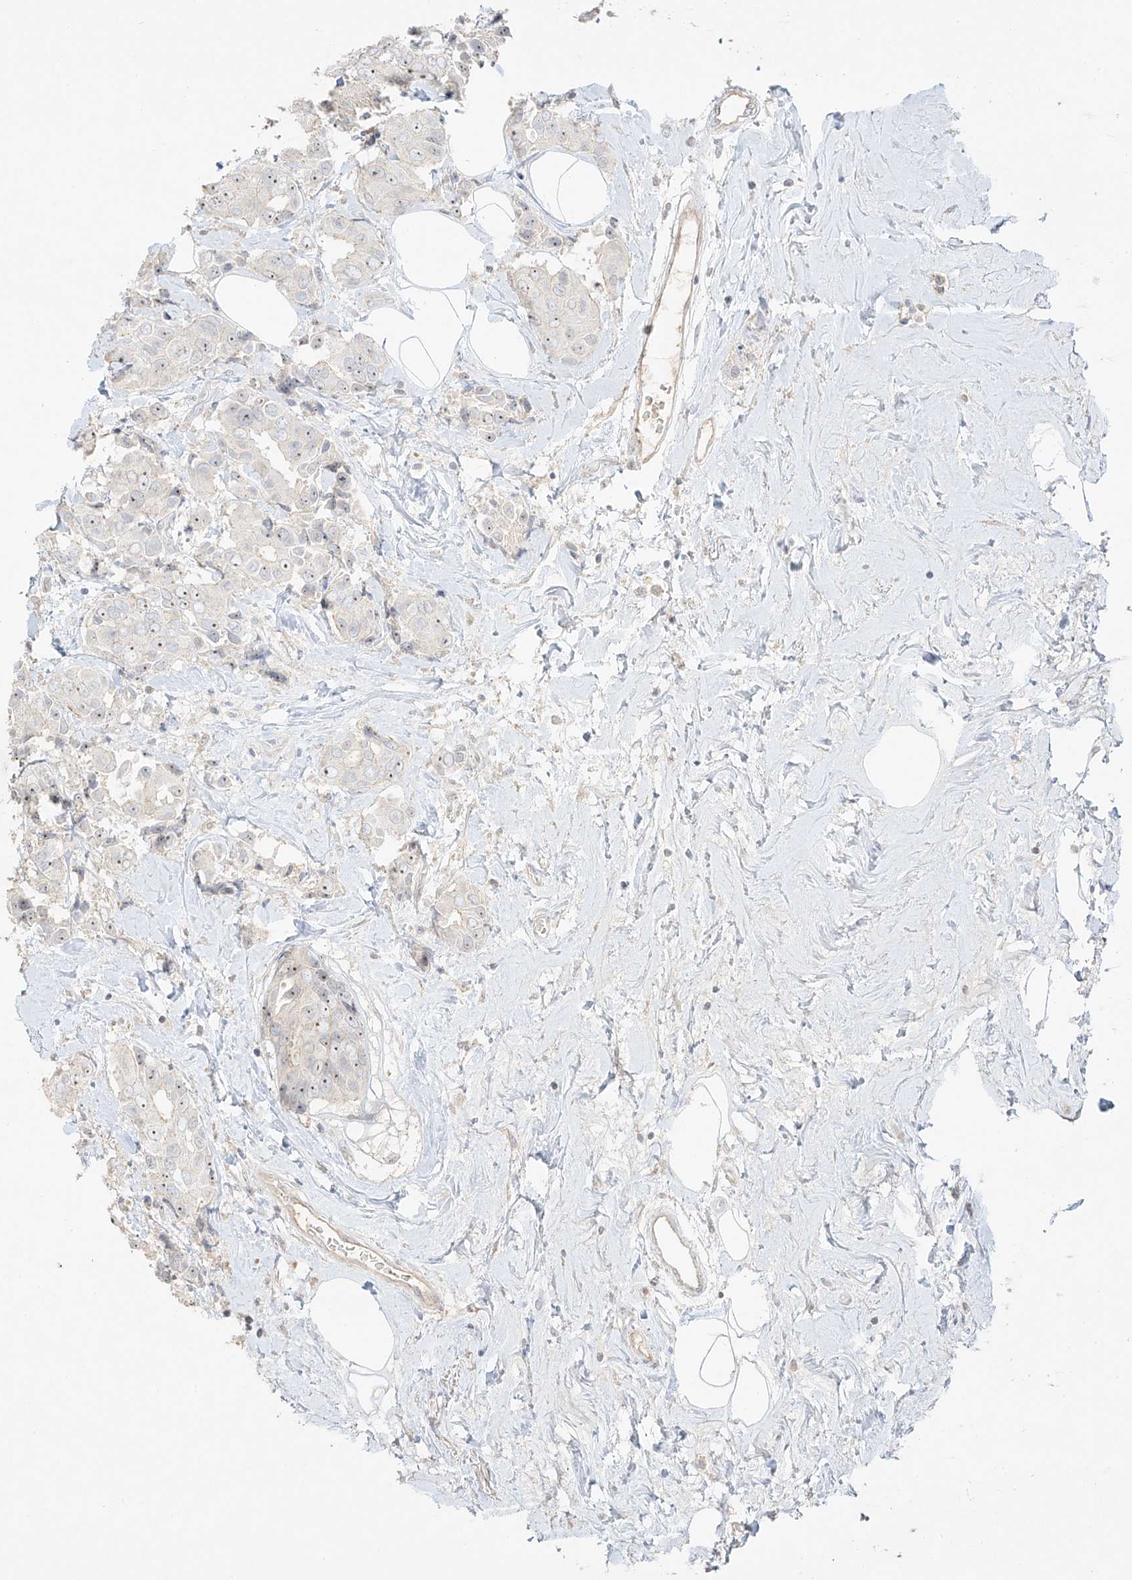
{"staining": {"intensity": "moderate", "quantity": ">75%", "location": "nuclear"}, "tissue": "breast cancer", "cell_type": "Tumor cells", "image_type": "cancer", "snomed": [{"axis": "morphology", "description": "Normal tissue, NOS"}, {"axis": "morphology", "description": "Duct carcinoma"}, {"axis": "topography", "description": "Breast"}], "caption": "High-magnification brightfield microscopy of breast invasive ductal carcinoma stained with DAB (brown) and counterstained with hematoxylin (blue). tumor cells exhibit moderate nuclear staining is present in approximately>75% of cells. (brown staining indicates protein expression, while blue staining denotes nuclei).", "gene": "ZBTB41", "patient": {"sex": "female", "age": 39}}